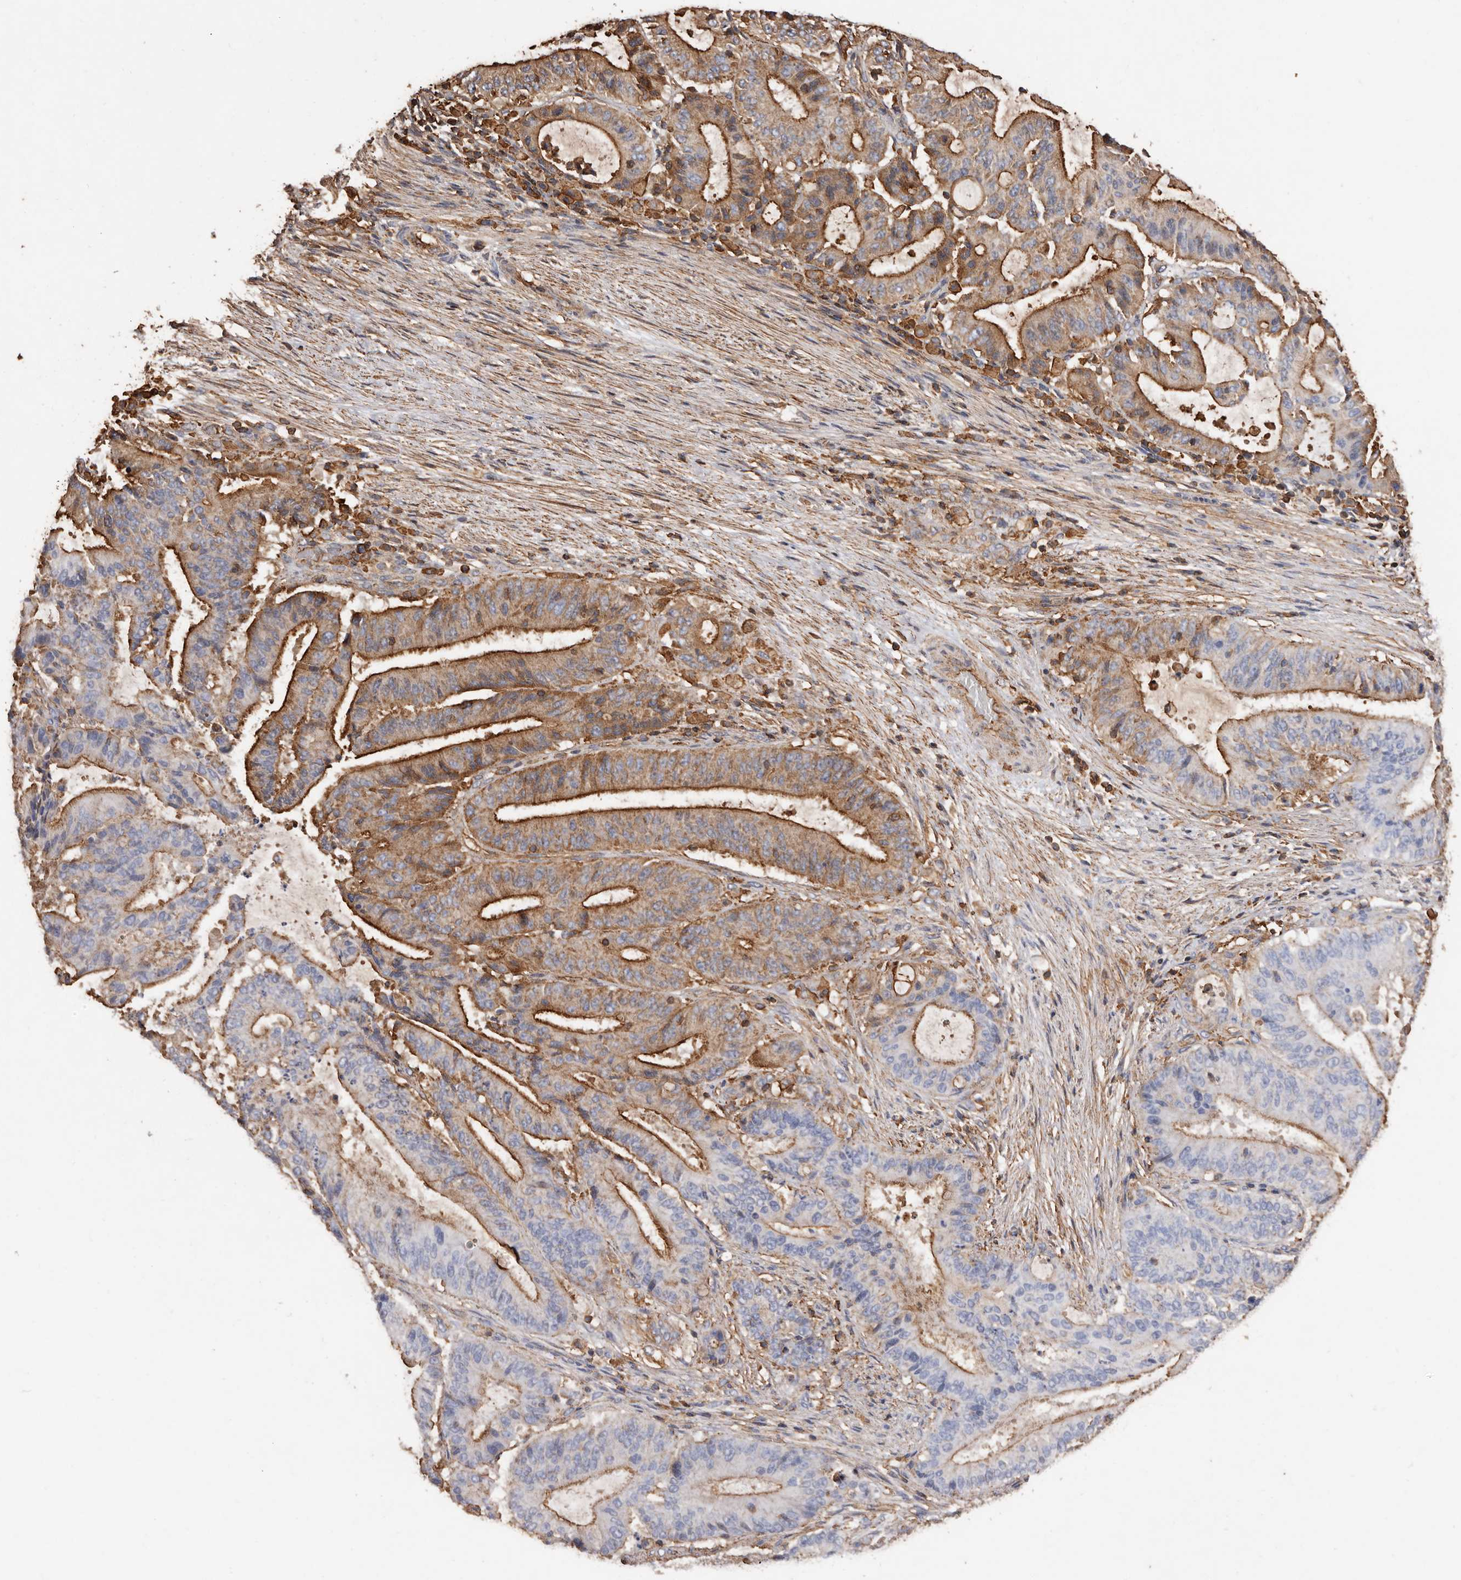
{"staining": {"intensity": "strong", "quantity": "25%-75%", "location": "cytoplasmic/membranous"}, "tissue": "liver cancer", "cell_type": "Tumor cells", "image_type": "cancer", "snomed": [{"axis": "morphology", "description": "Normal tissue, NOS"}, {"axis": "morphology", "description": "Cholangiocarcinoma"}, {"axis": "topography", "description": "Liver"}, {"axis": "topography", "description": "Peripheral nerve tissue"}], "caption": "Liver cholangiocarcinoma stained with IHC displays strong cytoplasmic/membranous staining in about 25%-75% of tumor cells. (Brightfield microscopy of DAB IHC at high magnification).", "gene": "COQ8B", "patient": {"sex": "female", "age": 73}}